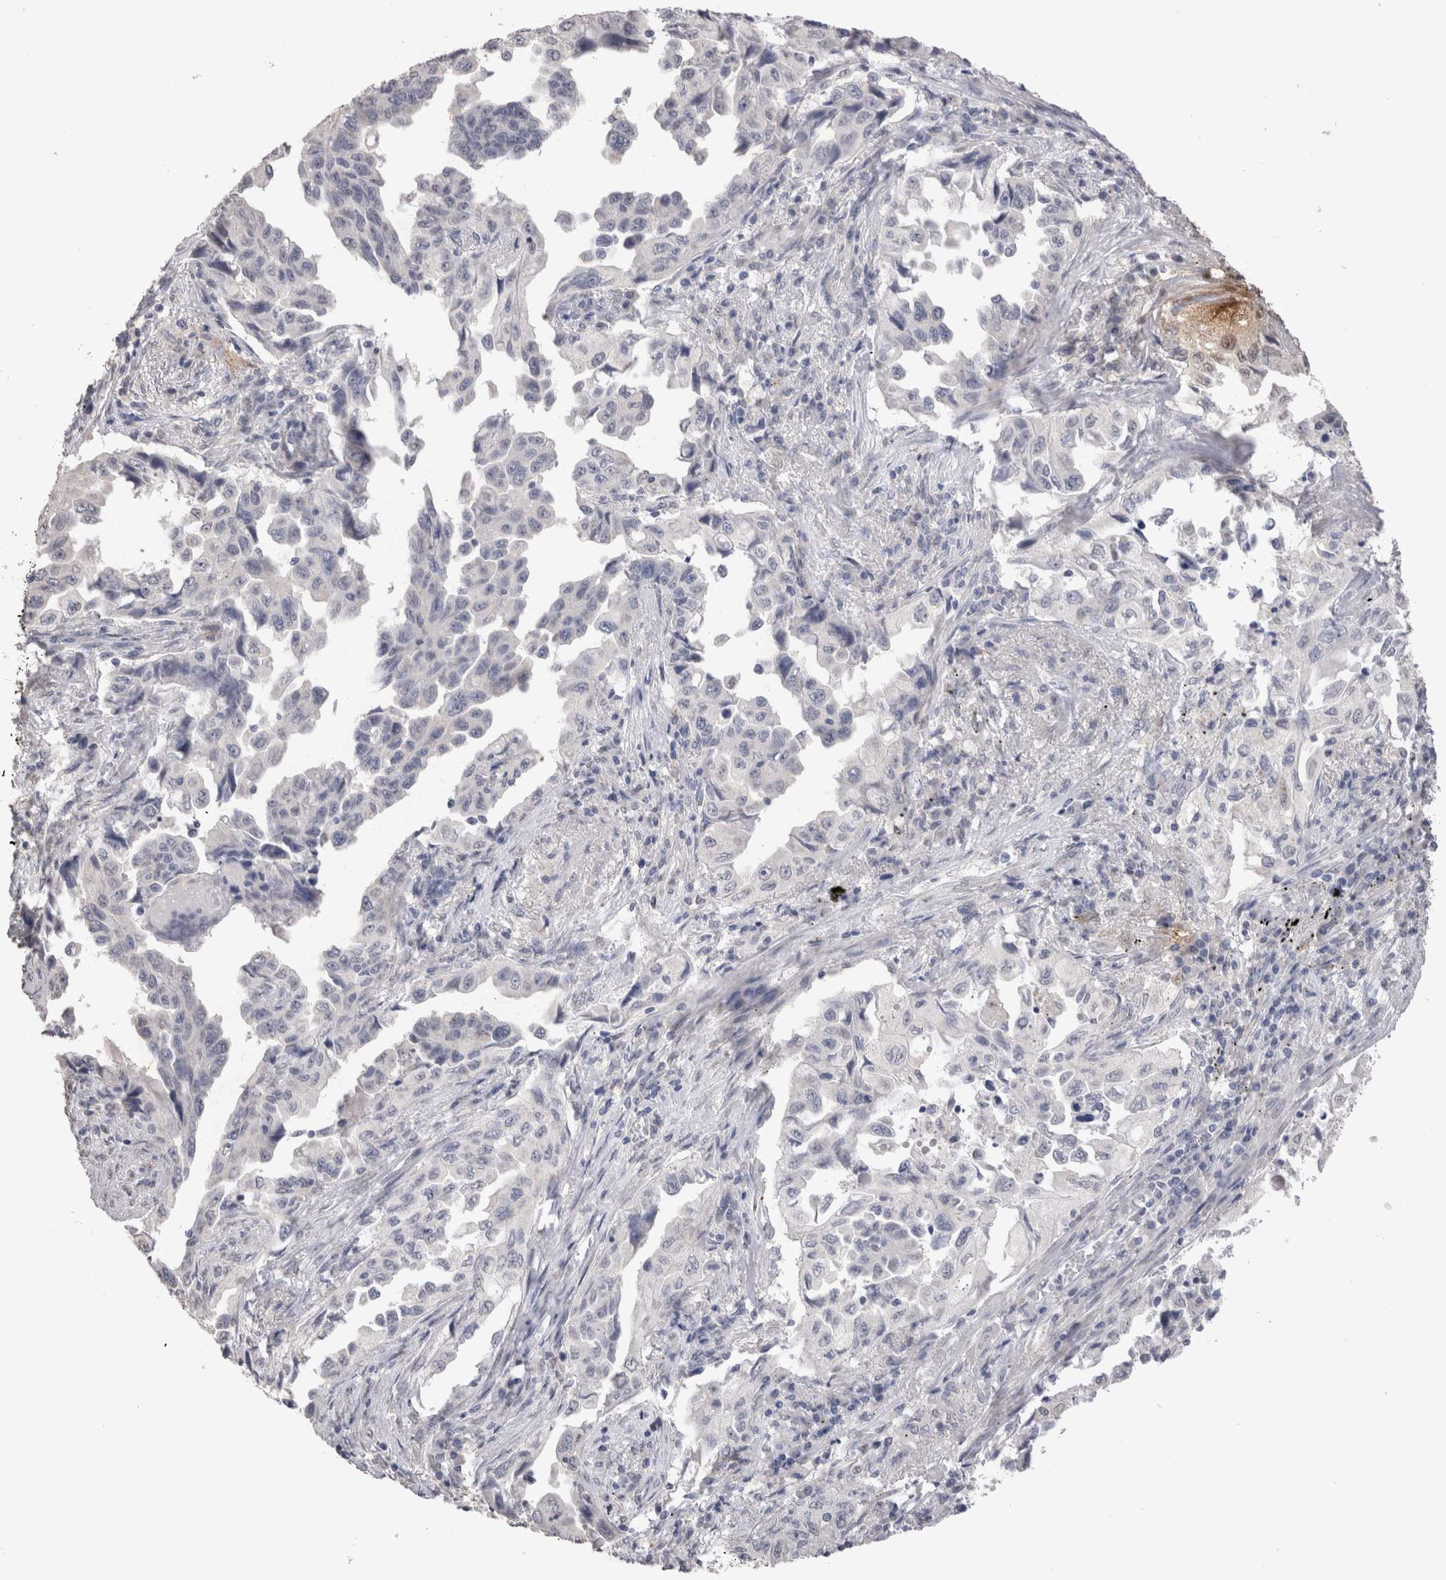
{"staining": {"intensity": "negative", "quantity": "none", "location": "none"}, "tissue": "lung cancer", "cell_type": "Tumor cells", "image_type": "cancer", "snomed": [{"axis": "morphology", "description": "Adenocarcinoma, NOS"}, {"axis": "topography", "description": "Lung"}], "caption": "This is an IHC image of human adenocarcinoma (lung). There is no expression in tumor cells.", "gene": "CDH6", "patient": {"sex": "female", "age": 51}}